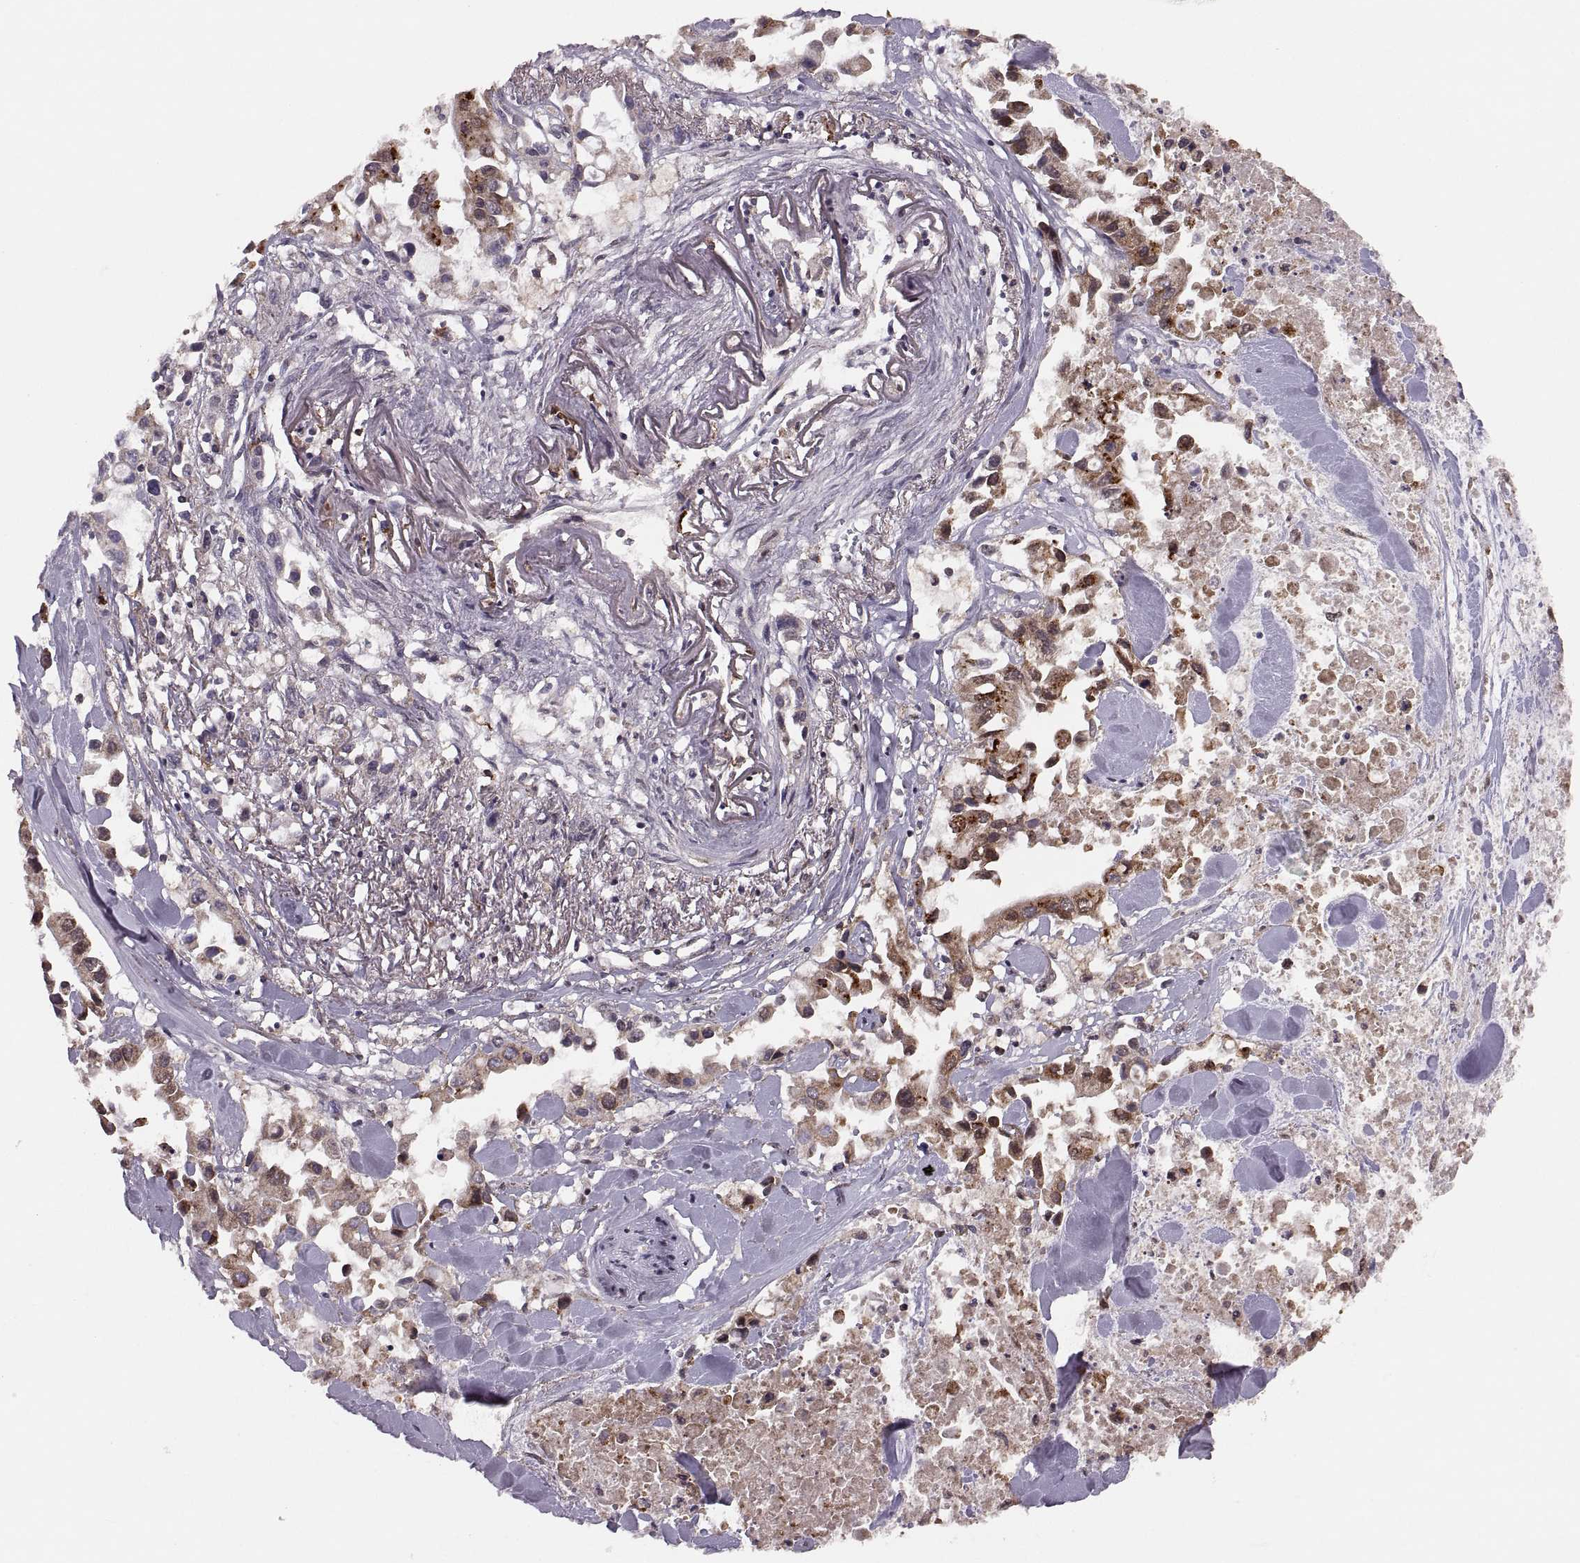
{"staining": {"intensity": "moderate", "quantity": "25%-75%", "location": "cytoplasmic/membranous"}, "tissue": "pancreatic cancer", "cell_type": "Tumor cells", "image_type": "cancer", "snomed": [{"axis": "morphology", "description": "Adenocarcinoma, NOS"}, {"axis": "topography", "description": "Pancreas"}], "caption": "This image reveals IHC staining of pancreatic cancer, with medium moderate cytoplasmic/membranous staining in about 25%-75% of tumor cells.", "gene": "RFT1", "patient": {"sex": "female", "age": 83}}